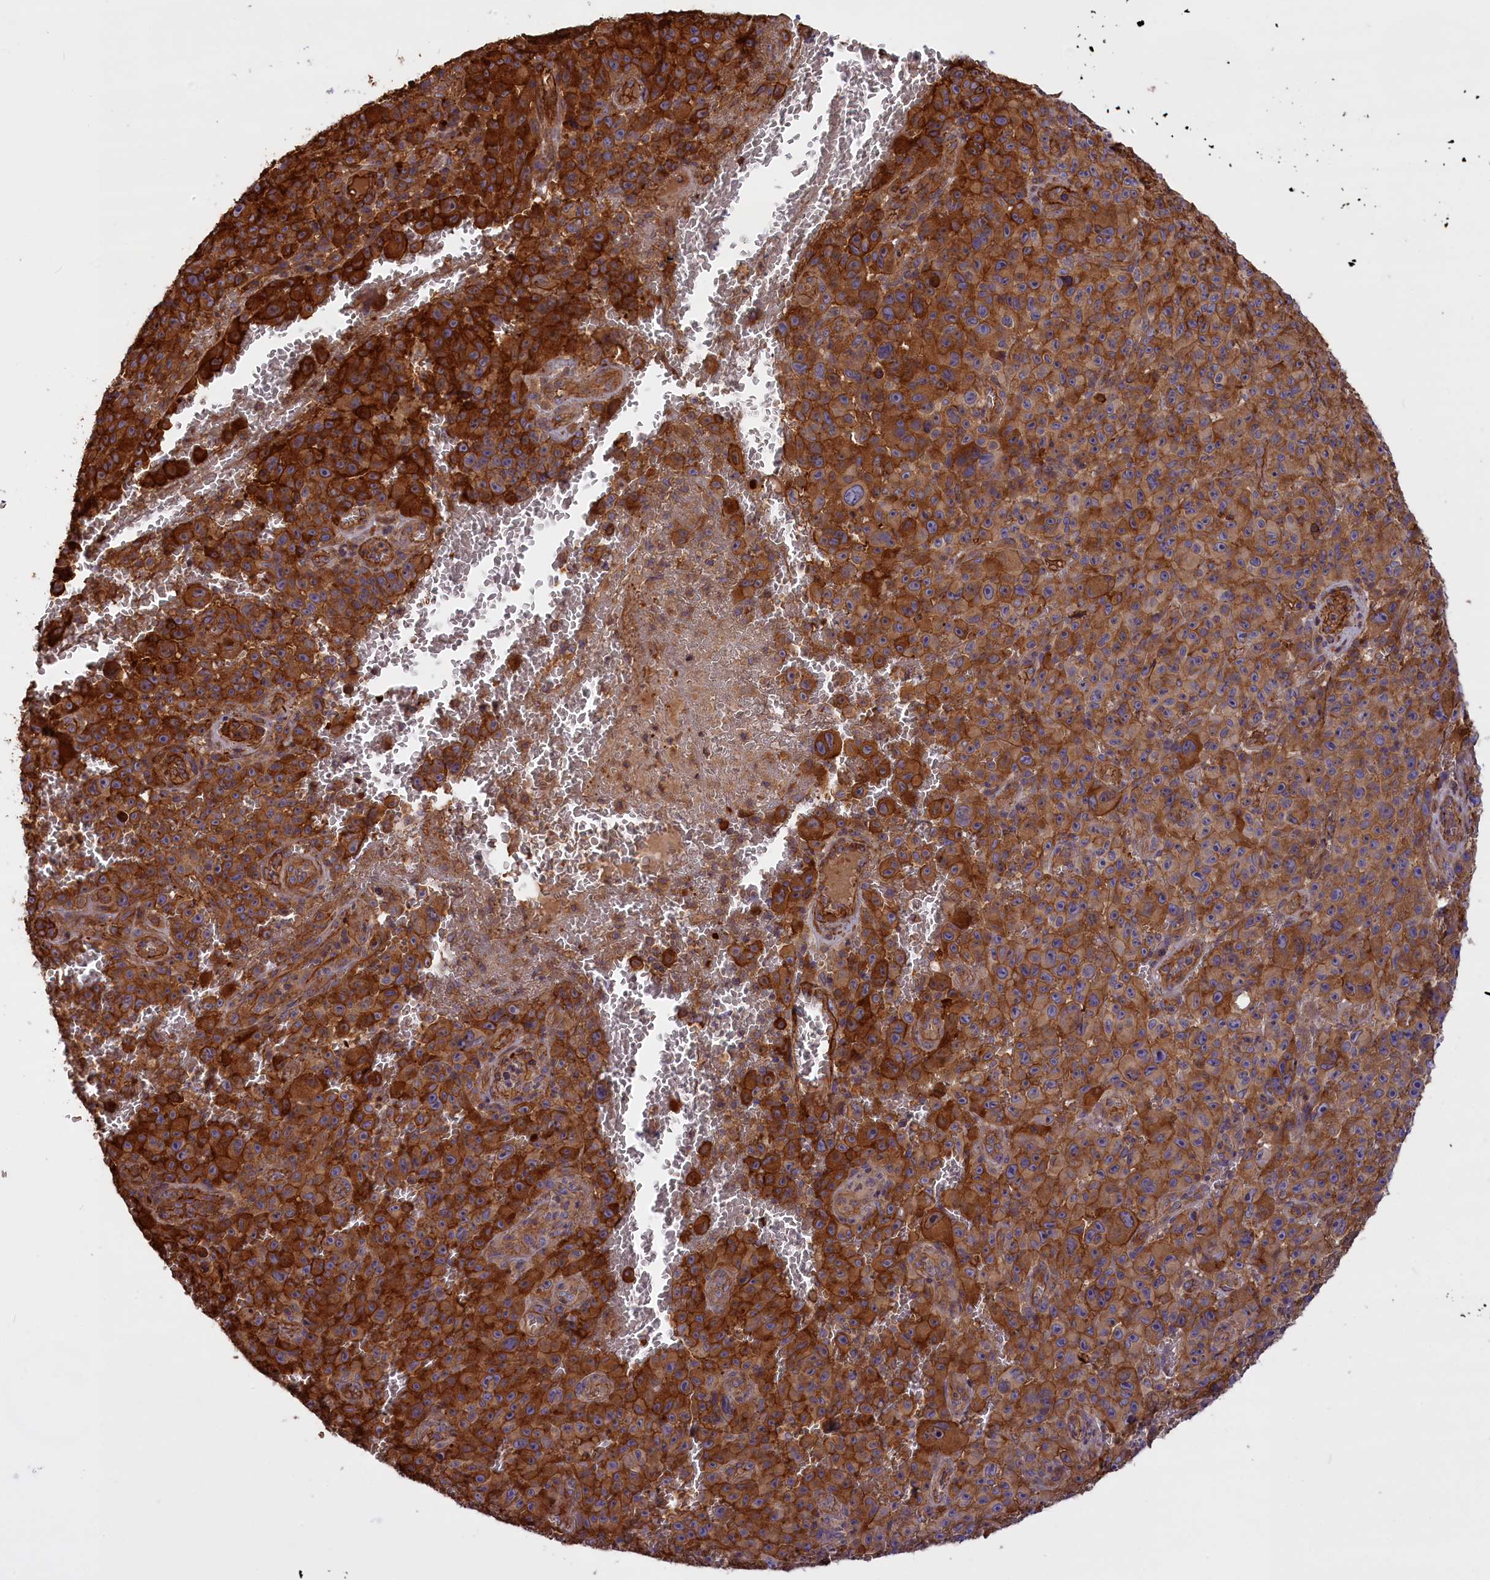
{"staining": {"intensity": "strong", "quantity": ">75%", "location": "cytoplasmic/membranous"}, "tissue": "melanoma", "cell_type": "Tumor cells", "image_type": "cancer", "snomed": [{"axis": "morphology", "description": "Malignant melanoma, NOS"}, {"axis": "topography", "description": "Skin"}], "caption": "A high-resolution micrograph shows immunohistochemistry (IHC) staining of melanoma, which exhibits strong cytoplasmic/membranous expression in about >75% of tumor cells.", "gene": "FUZ", "patient": {"sex": "female", "age": 82}}